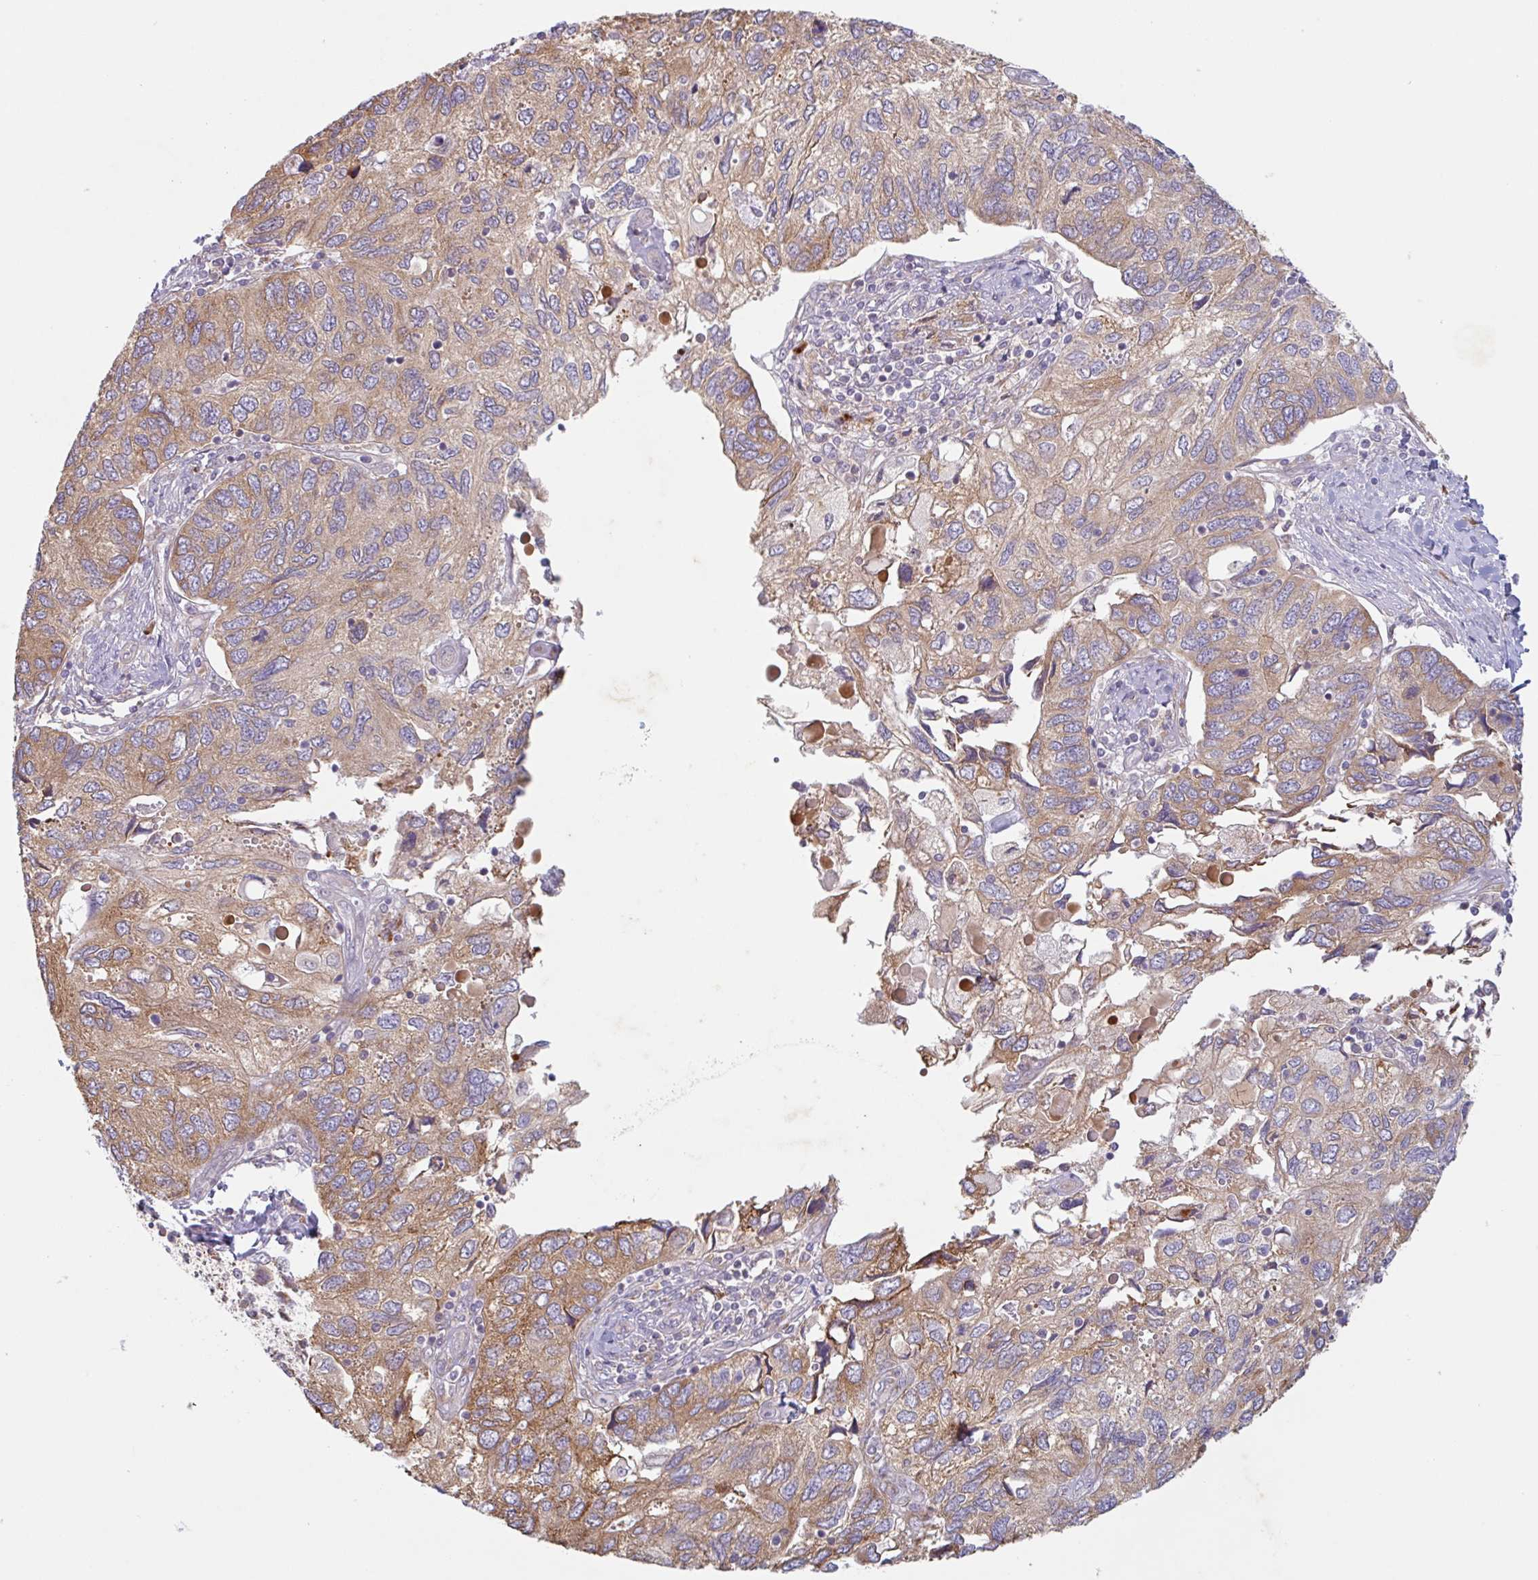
{"staining": {"intensity": "moderate", "quantity": ">75%", "location": "cytoplasmic/membranous"}, "tissue": "endometrial cancer", "cell_type": "Tumor cells", "image_type": "cancer", "snomed": [{"axis": "morphology", "description": "Carcinoma, NOS"}, {"axis": "topography", "description": "Uterus"}], "caption": "IHC image of neoplastic tissue: endometrial carcinoma stained using immunohistochemistry displays medium levels of moderate protein expression localized specifically in the cytoplasmic/membranous of tumor cells, appearing as a cytoplasmic/membranous brown color.", "gene": "RIT1", "patient": {"sex": "female", "age": 76}}